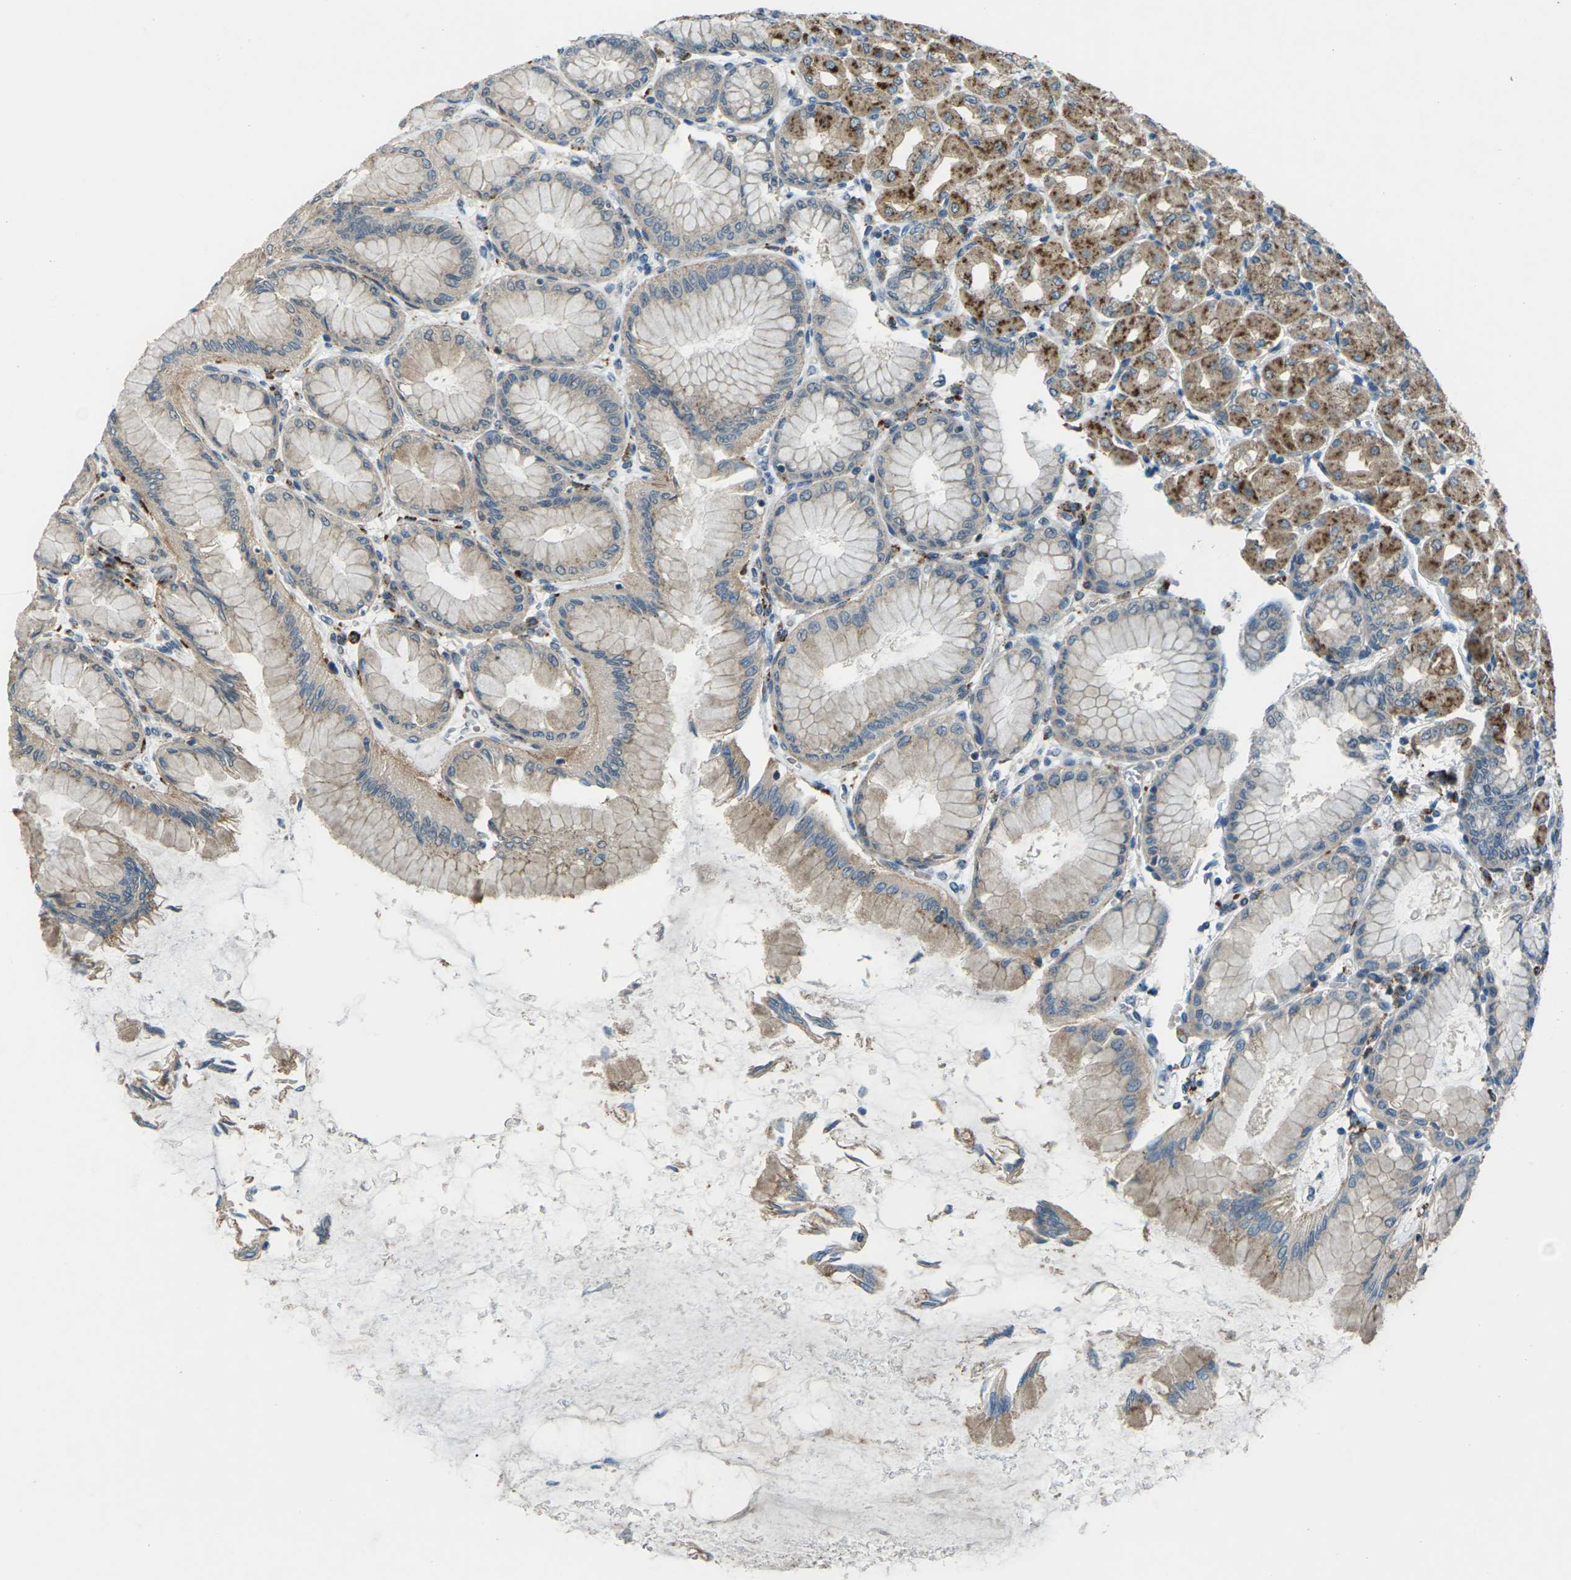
{"staining": {"intensity": "moderate", "quantity": "25%-75%", "location": "cytoplasmic/membranous"}, "tissue": "stomach", "cell_type": "Glandular cells", "image_type": "normal", "snomed": [{"axis": "morphology", "description": "Normal tissue, NOS"}, {"axis": "topography", "description": "Stomach, upper"}], "caption": "High-magnification brightfield microscopy of normal stomach stained with DAB (brown) and counterstained with hematoxylin (blue). glandular cells exhibit moderate cytoplasmic/membranous staining is present in approximately25%-75% of cells. The protein of interest is stained brown, and the nuclei are stained in blue (DAB IHC with brightfield microscopy, high magnification).", "gene": "SLC31A2", "patient": {"sex": "female", "age": 56}}